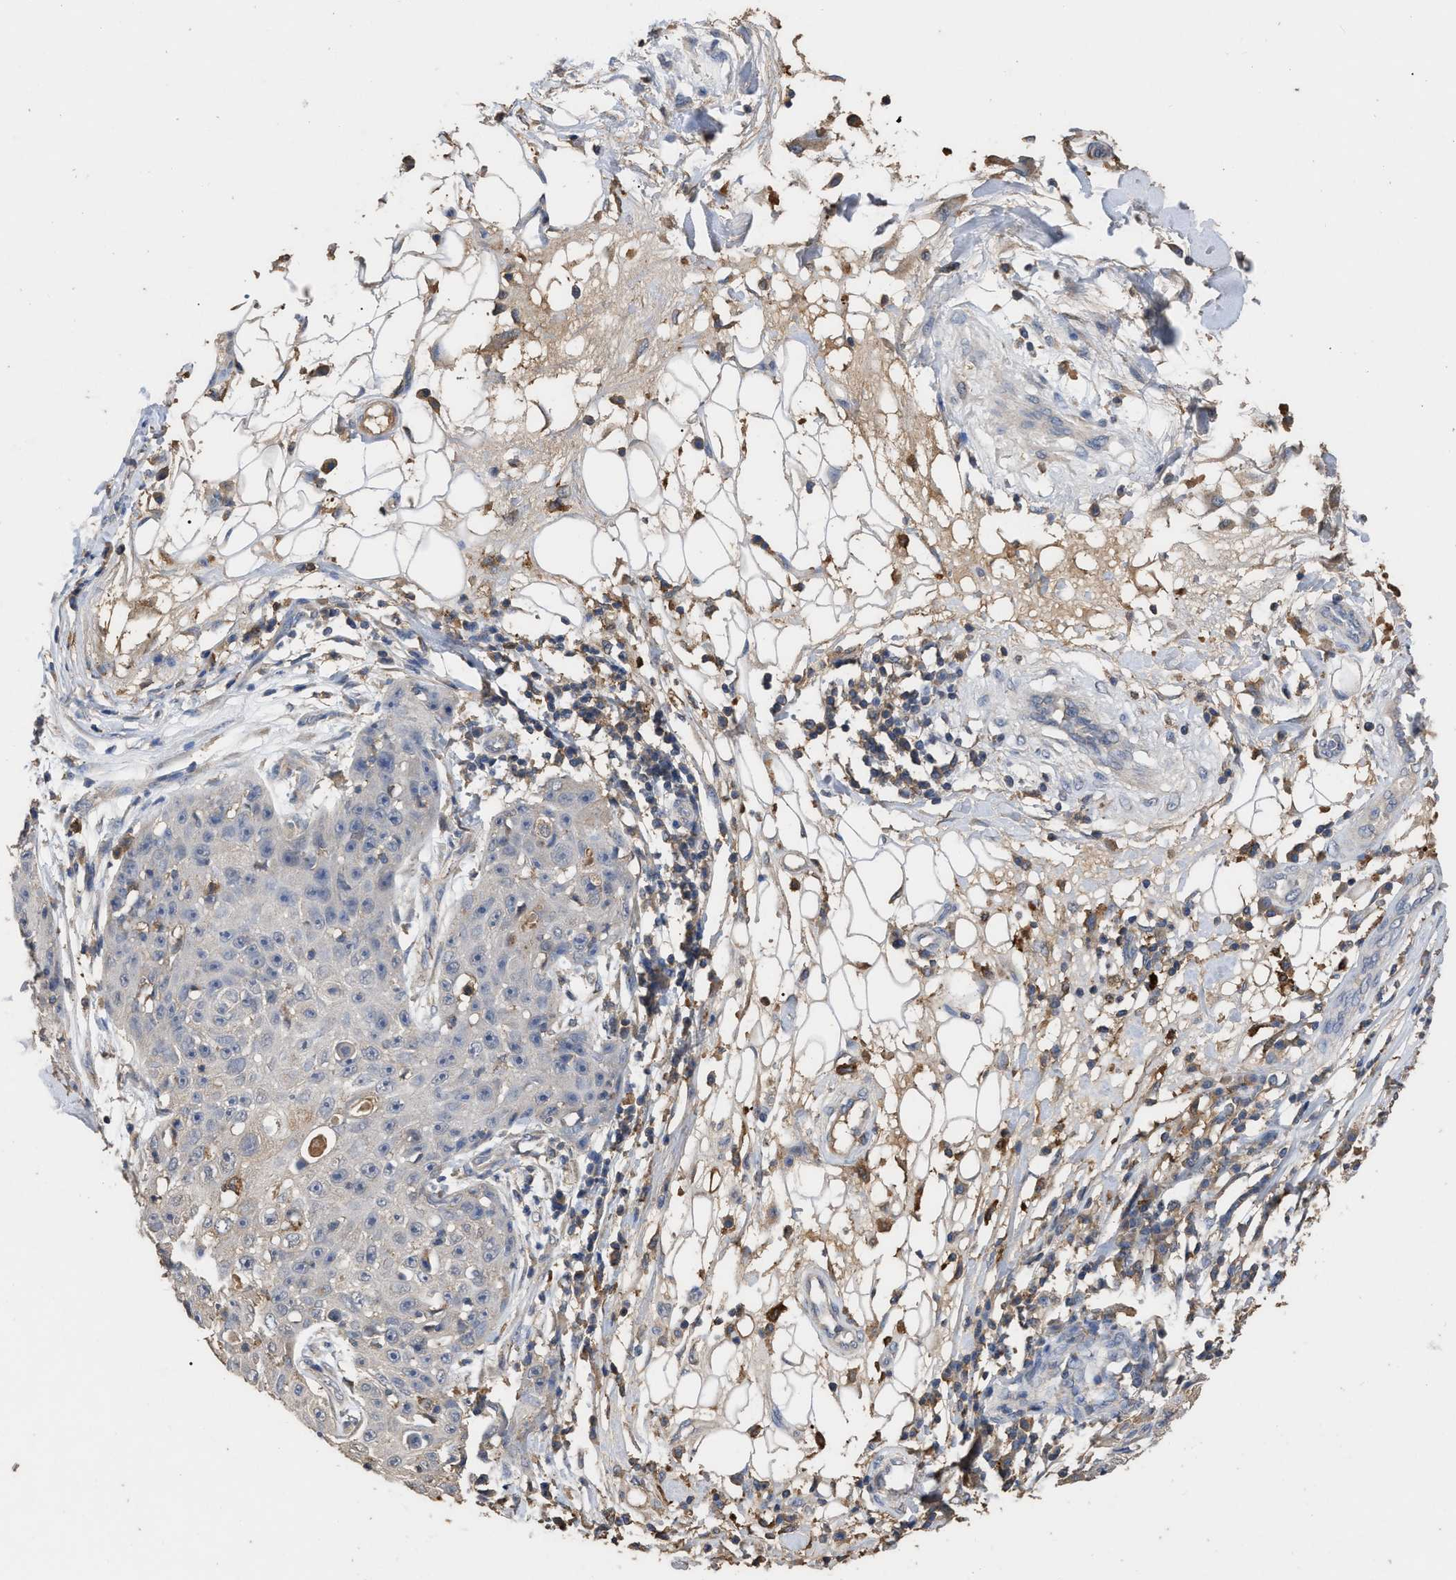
{"staining": {"intensity": "negative", "quantity": "none", "location": "none"}, "tissue": "skin cancer", "cell_type": "Tumor cells", "image_type": "cancer", "snomed": [{"axis": "morphology", "description": "Squamous cell carcinoma, NOS"}, {"axis": "topography", "description": "Skin"}], "caption": "Immunohistochemical staining of skin squamous cell carcinoma displays no significant positivity in tumor cells.", "gene": "GPR179", "patient": {"sex": "male", "age": 86}}